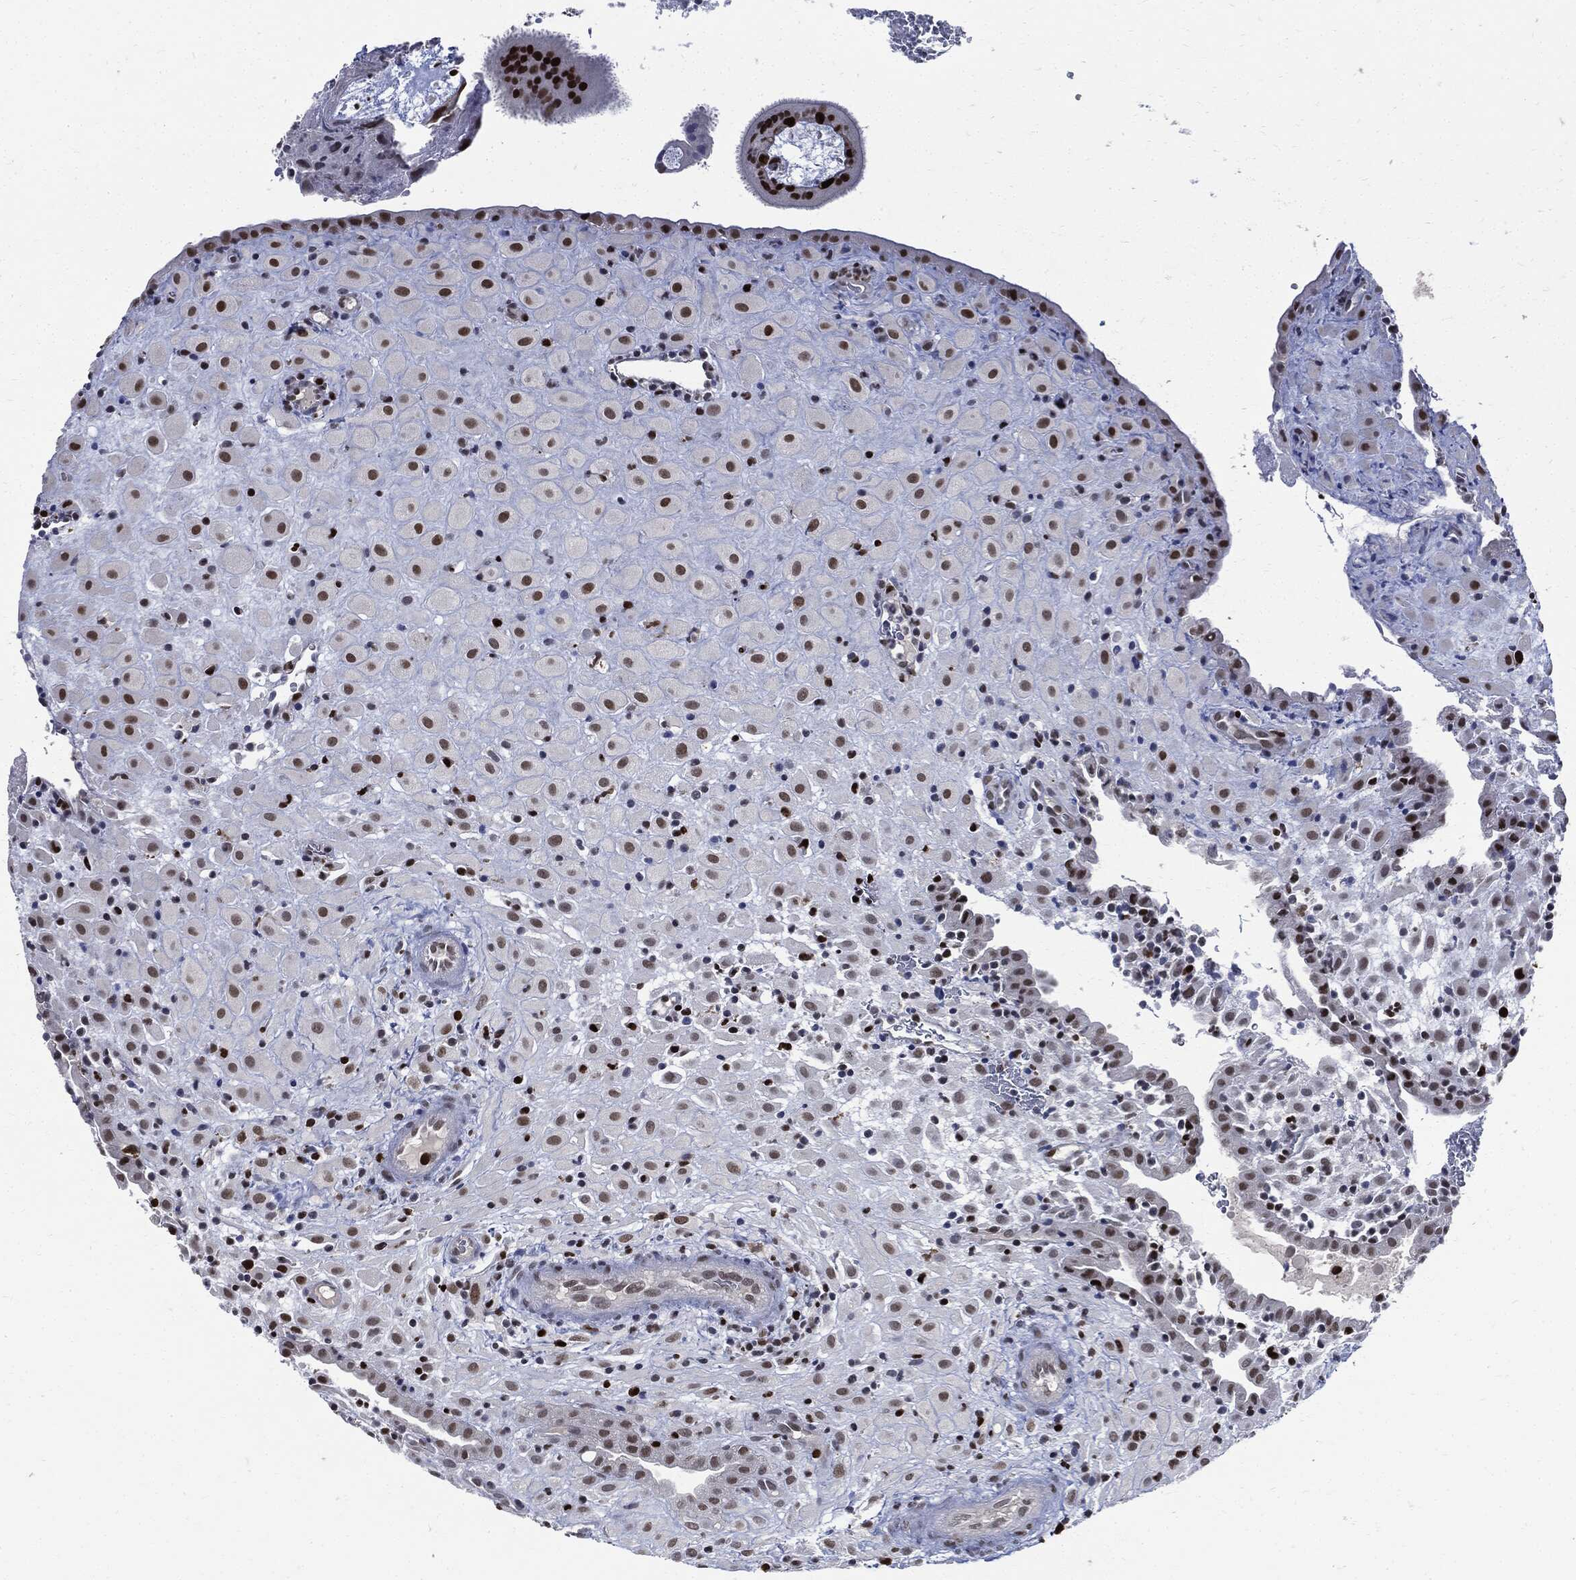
{"staining": {"intensity": "moderate", "quantity": "<25%", "location": "nuclear"}, "tissue": "placenta", "cell_type": "Decidual cells", "image_type": "normal", "snomed": [{"axis": "morphology", "description": "Normal tissue, NOS"}, {"axis": "topography", "description": "Placenta"}], "caption": "Immunohistochemistry (DAB (3,3'-diaminobenzidine)) staining of benign placenta exhibits moderate nuclear protein expression in approximately <25% of decidual cells. (Brightfield microscopy of DAB IHC at high magnification).", "gene": "PCNA", "patient": {"sex": "female", "age": 19}}